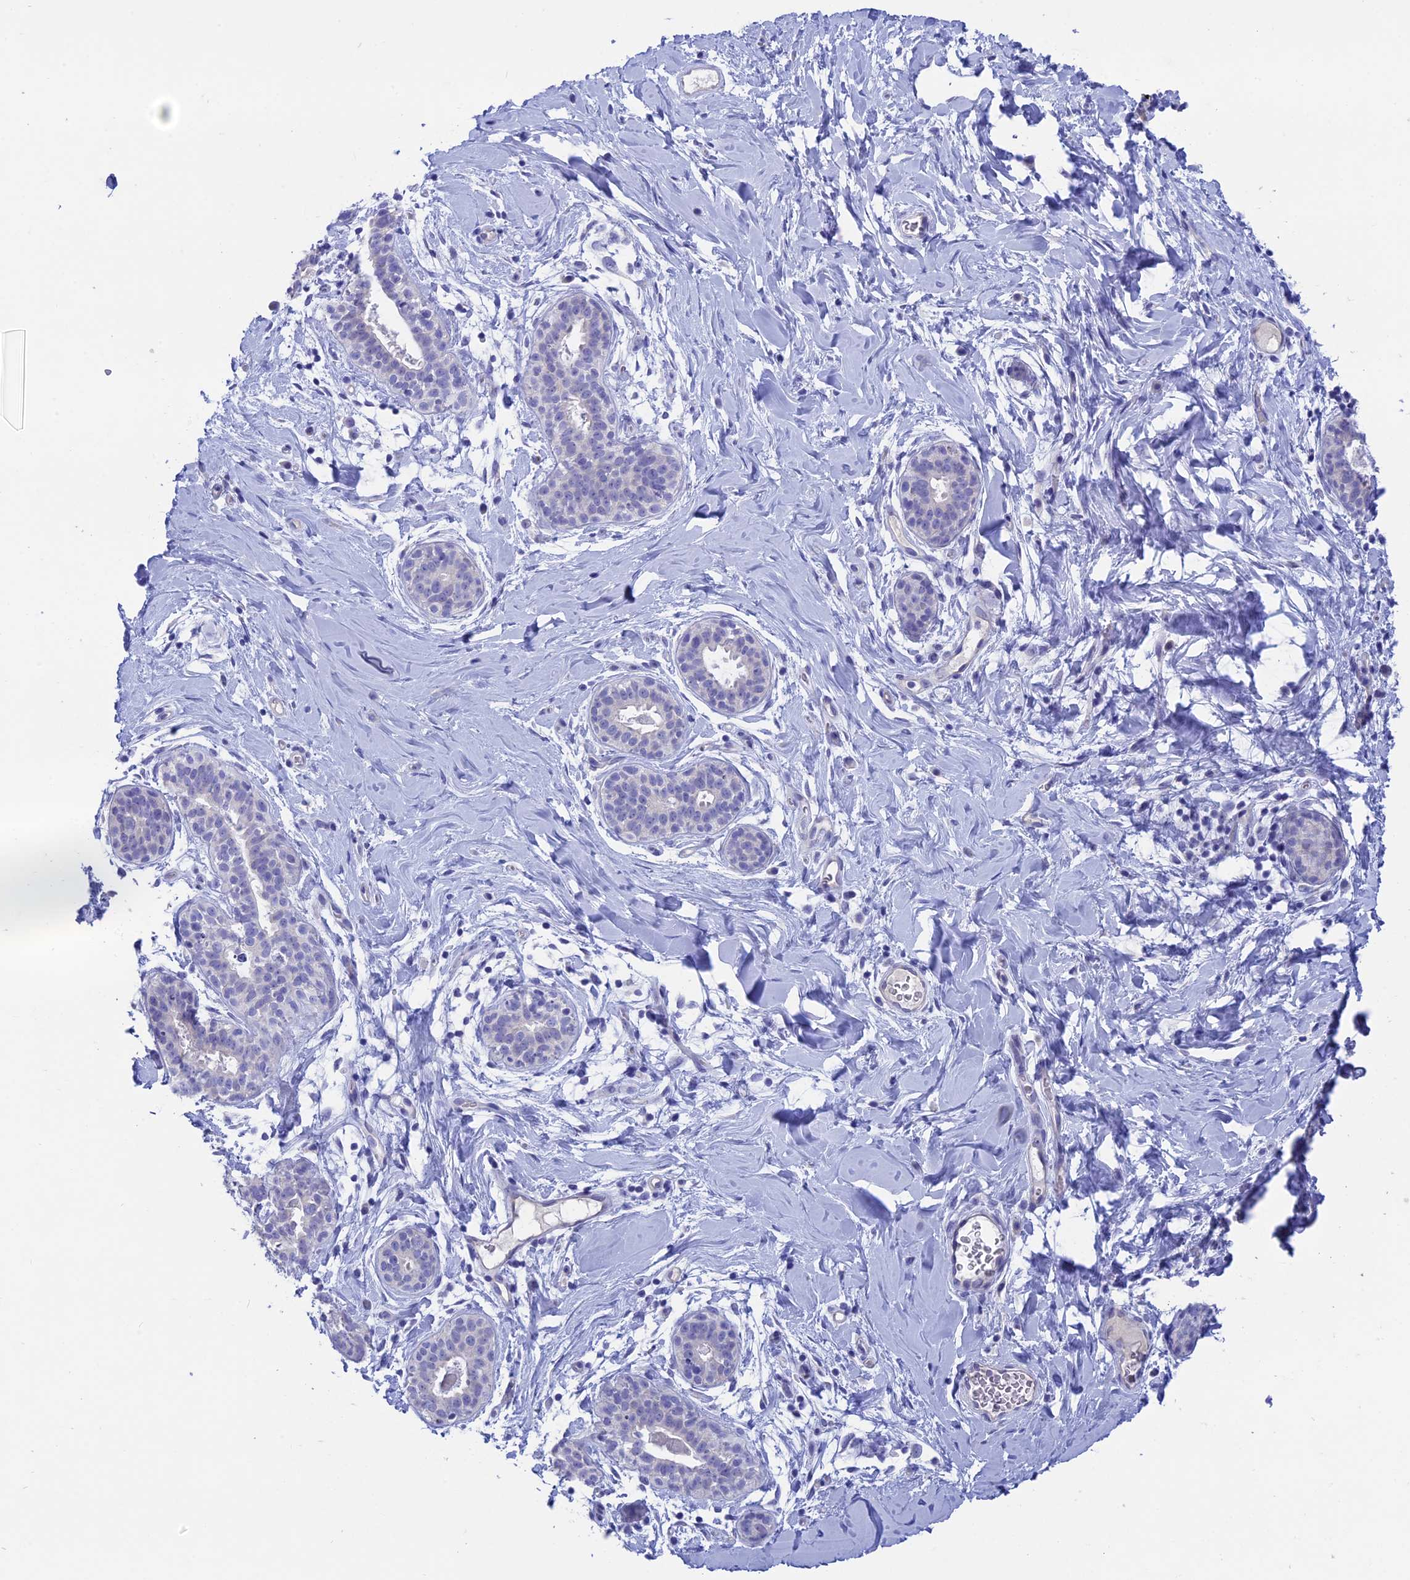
{"staining": {"intensity": "negative", "quantity": "none", "location": "none"}, "tissue": "adipose tissue", "cell_type": "Adipocytes", "image_type": "normal", "snomed": [{"axis": "morphology", "description": "Normal tissue, NOS"}, {"axis": "topography", "description": "Breast"}], "caption": "Immunohistochemical staining of normal adipose tissue reveals no significant positivity in adipocytes. (DAB immunohistochemistry (IHC) with hematoxylin counter stain).", "gene": "BTBD19", "patient": {"sex": "female", "age": 26}}